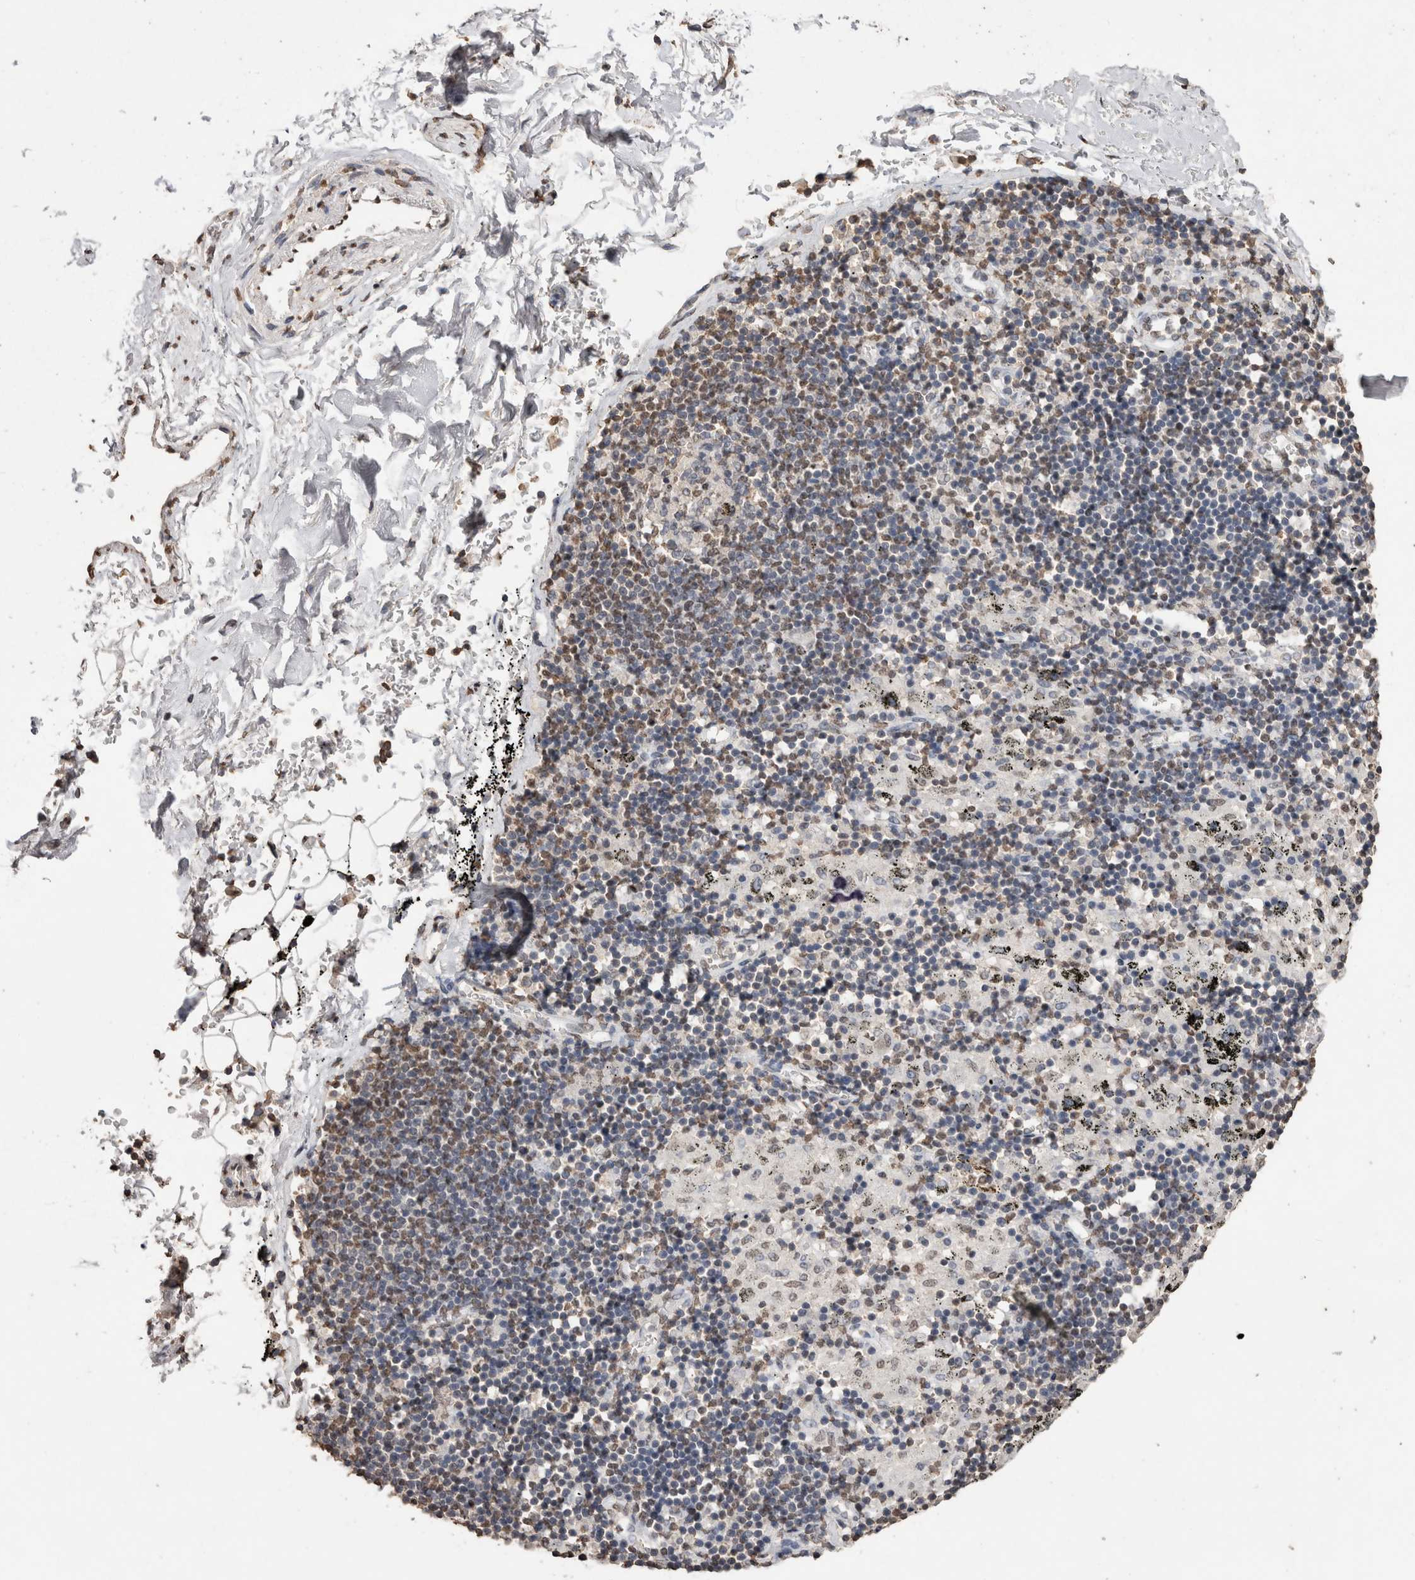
{"staining": {"intensity": "moderate", "quantity": ">75%", "location": "nuclear"}, "tissue": "adipose tissue", "cell_type": "Adipocytes", "image_type": "normal", "snomed": [{"axis": "morphology", "description": "Normal tissue, NOS"}, {"axis": "topography", "description": "Cartilage tissue"}, {"axis": "topography", "description": "Lung"}], "caption": "Moderate nuclear expression for a protein is identified in approximately >75% of adipocytes of normal adipose tissue using immunohistochemistry.", "gene": "NTHL1", "patient": {"sex": "female", "age": 77}}